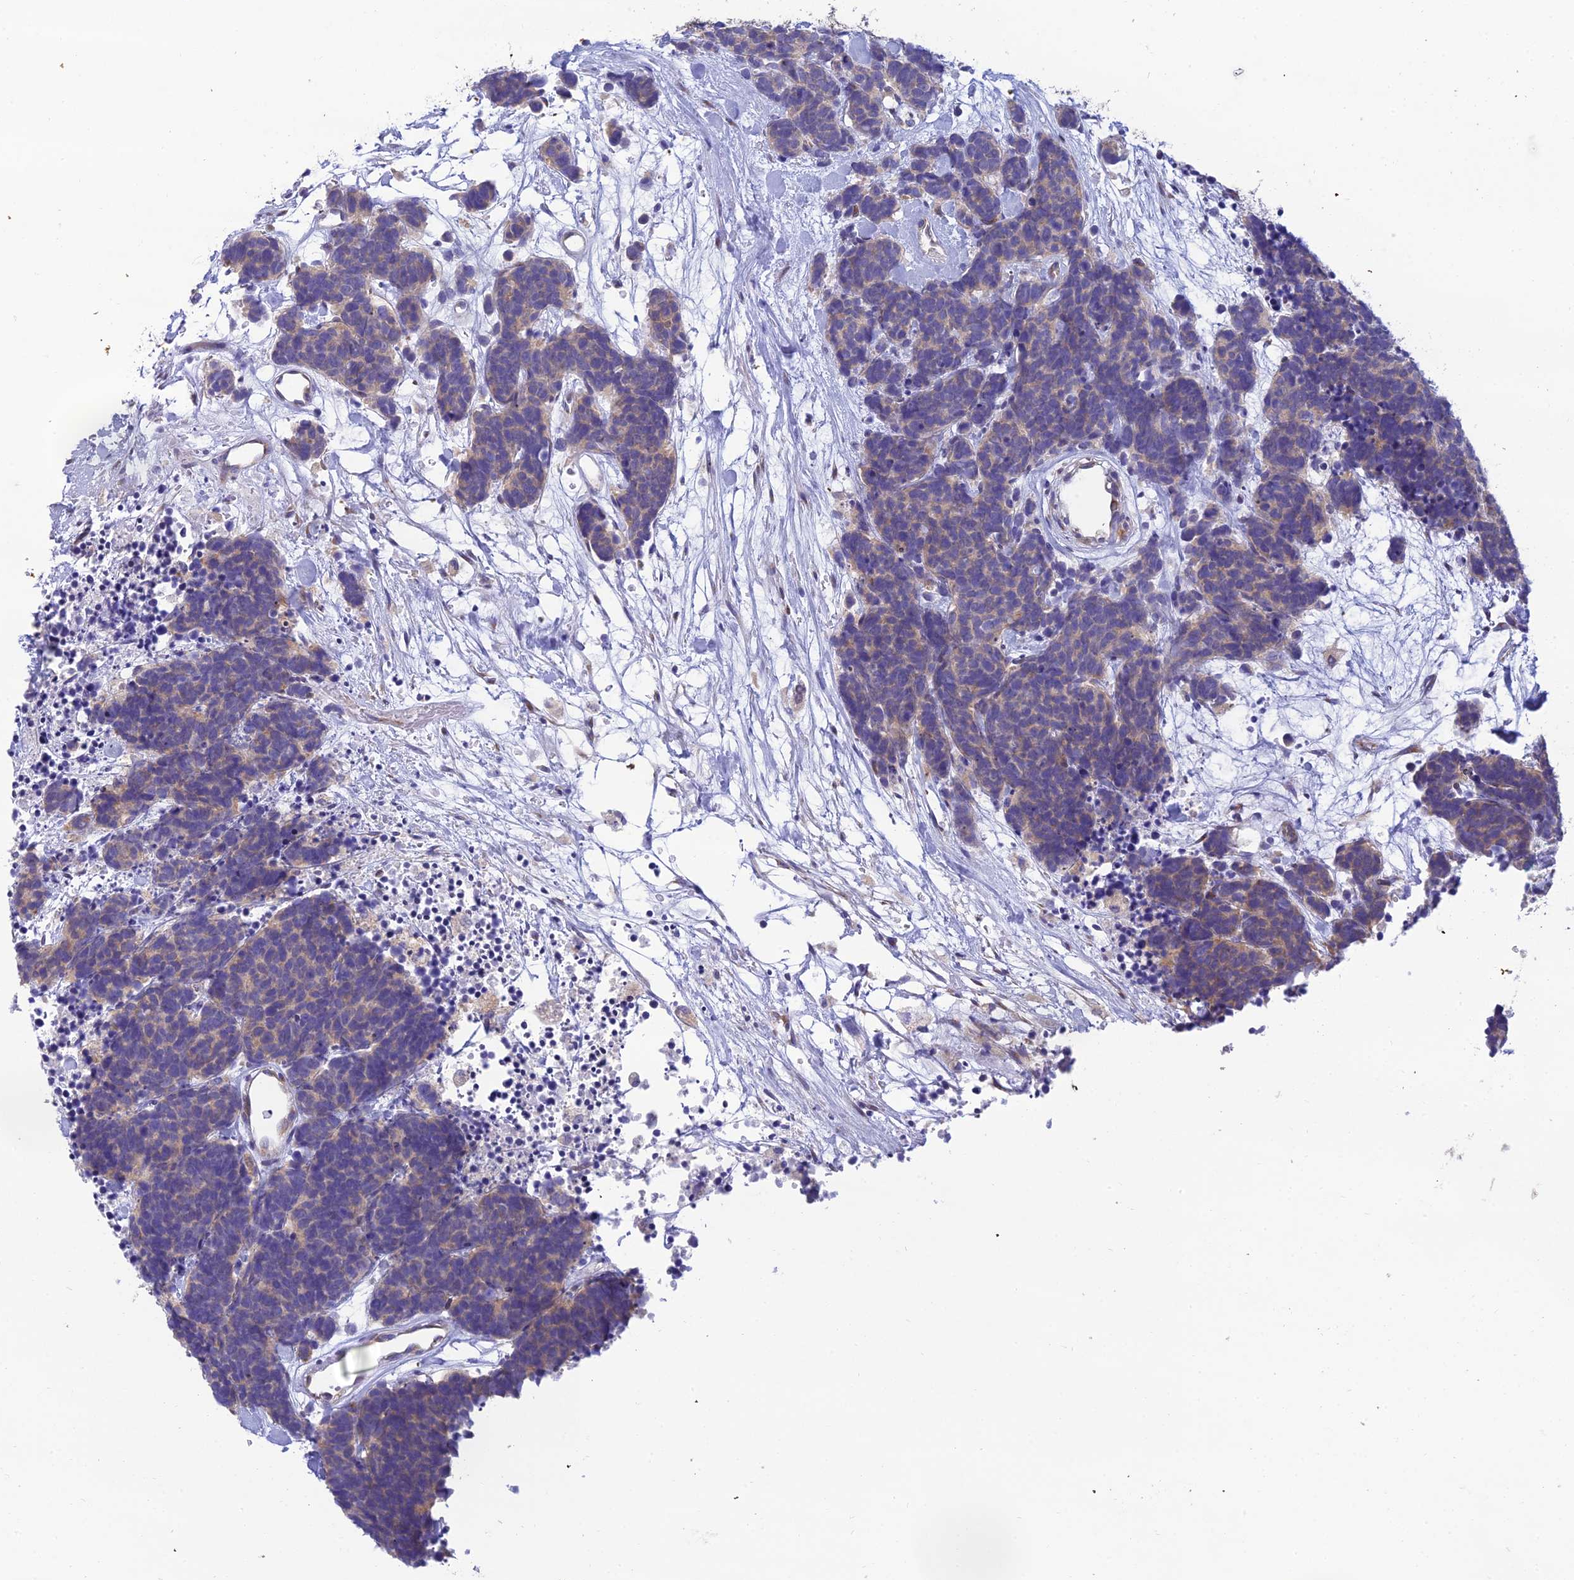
{"staining": {"intensity": "weak", "quantity": "25%-75%", "location": "cytoplasmic/membranous"}, "tissue": "carcinoid", "cell_type": "Tumor cells", "image_type": "cancer", "snomed": [{"axis": "morphology", "description": "Carcinoma, NOS"}, {"axis": "morphology", "description": "Carcinoid, malignant, NOS"}, {"axis": "topography", "description": "Urinary bladder"}], "caption": "This image demonstrates immunohistochemistry (IHC) staining of human carcinoma, with low weak cytoplasmic/membranous expression in approximately 25%-75% of tumor cells.", "gene": "CLCN7", "patient": {"sex": "male", "age": 57}}